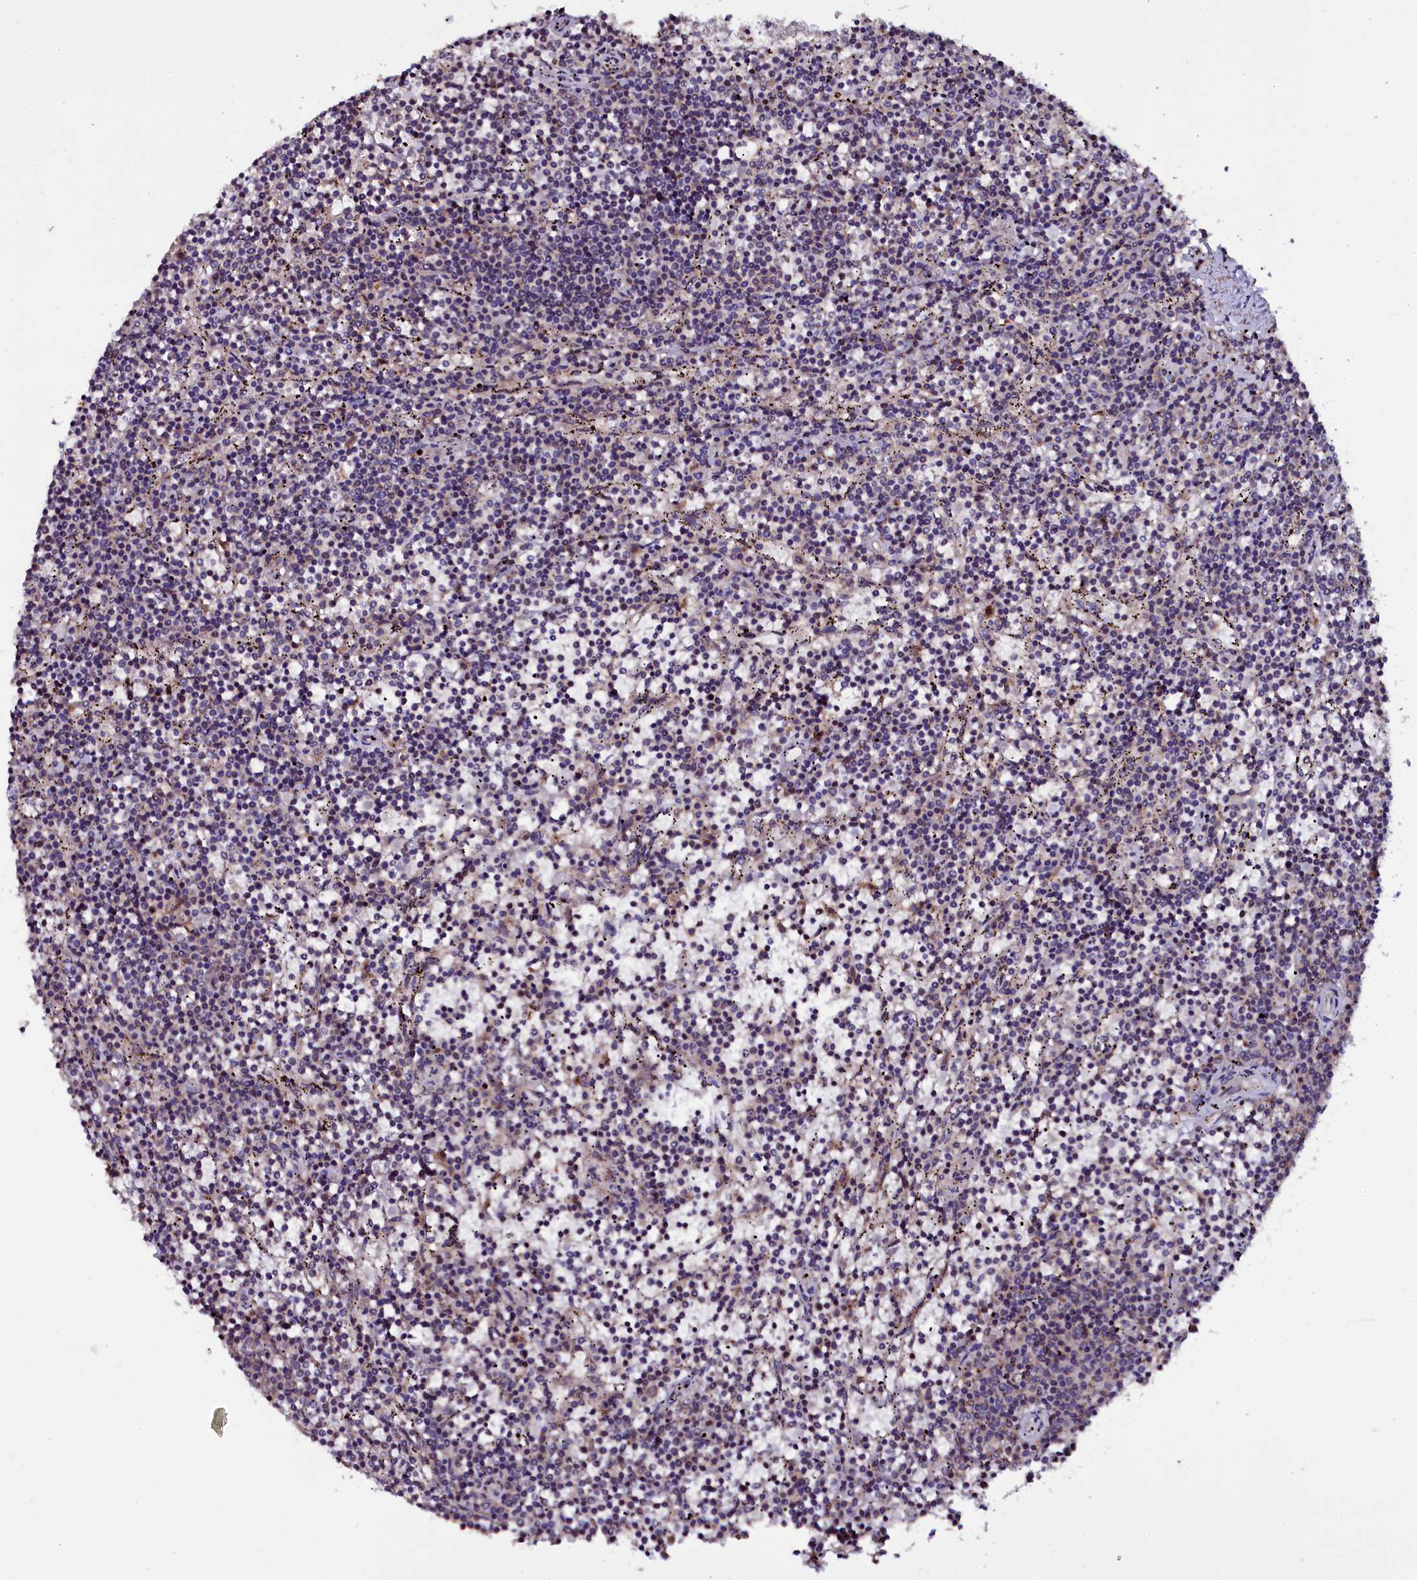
{"staining": {"intensity": "negative", "quantity": "none", "location": "none"}, "tissue": "lymphoma", "cell_type": "Tumor cells", "image_type": "cancer", "snomed": [{"axis": "morphology", "description": "Malignant lymphoma, non-Hodgkin's type, Low grade"}, {"axis": "topography", "description": "Spleen"}], "caption": "There is no significant staining in tumor cells of low-grade malignant lymphoma, non-Hodgkin's type.", "gene": "NAA80", "patient": {"sex": "female", "age": 50}}